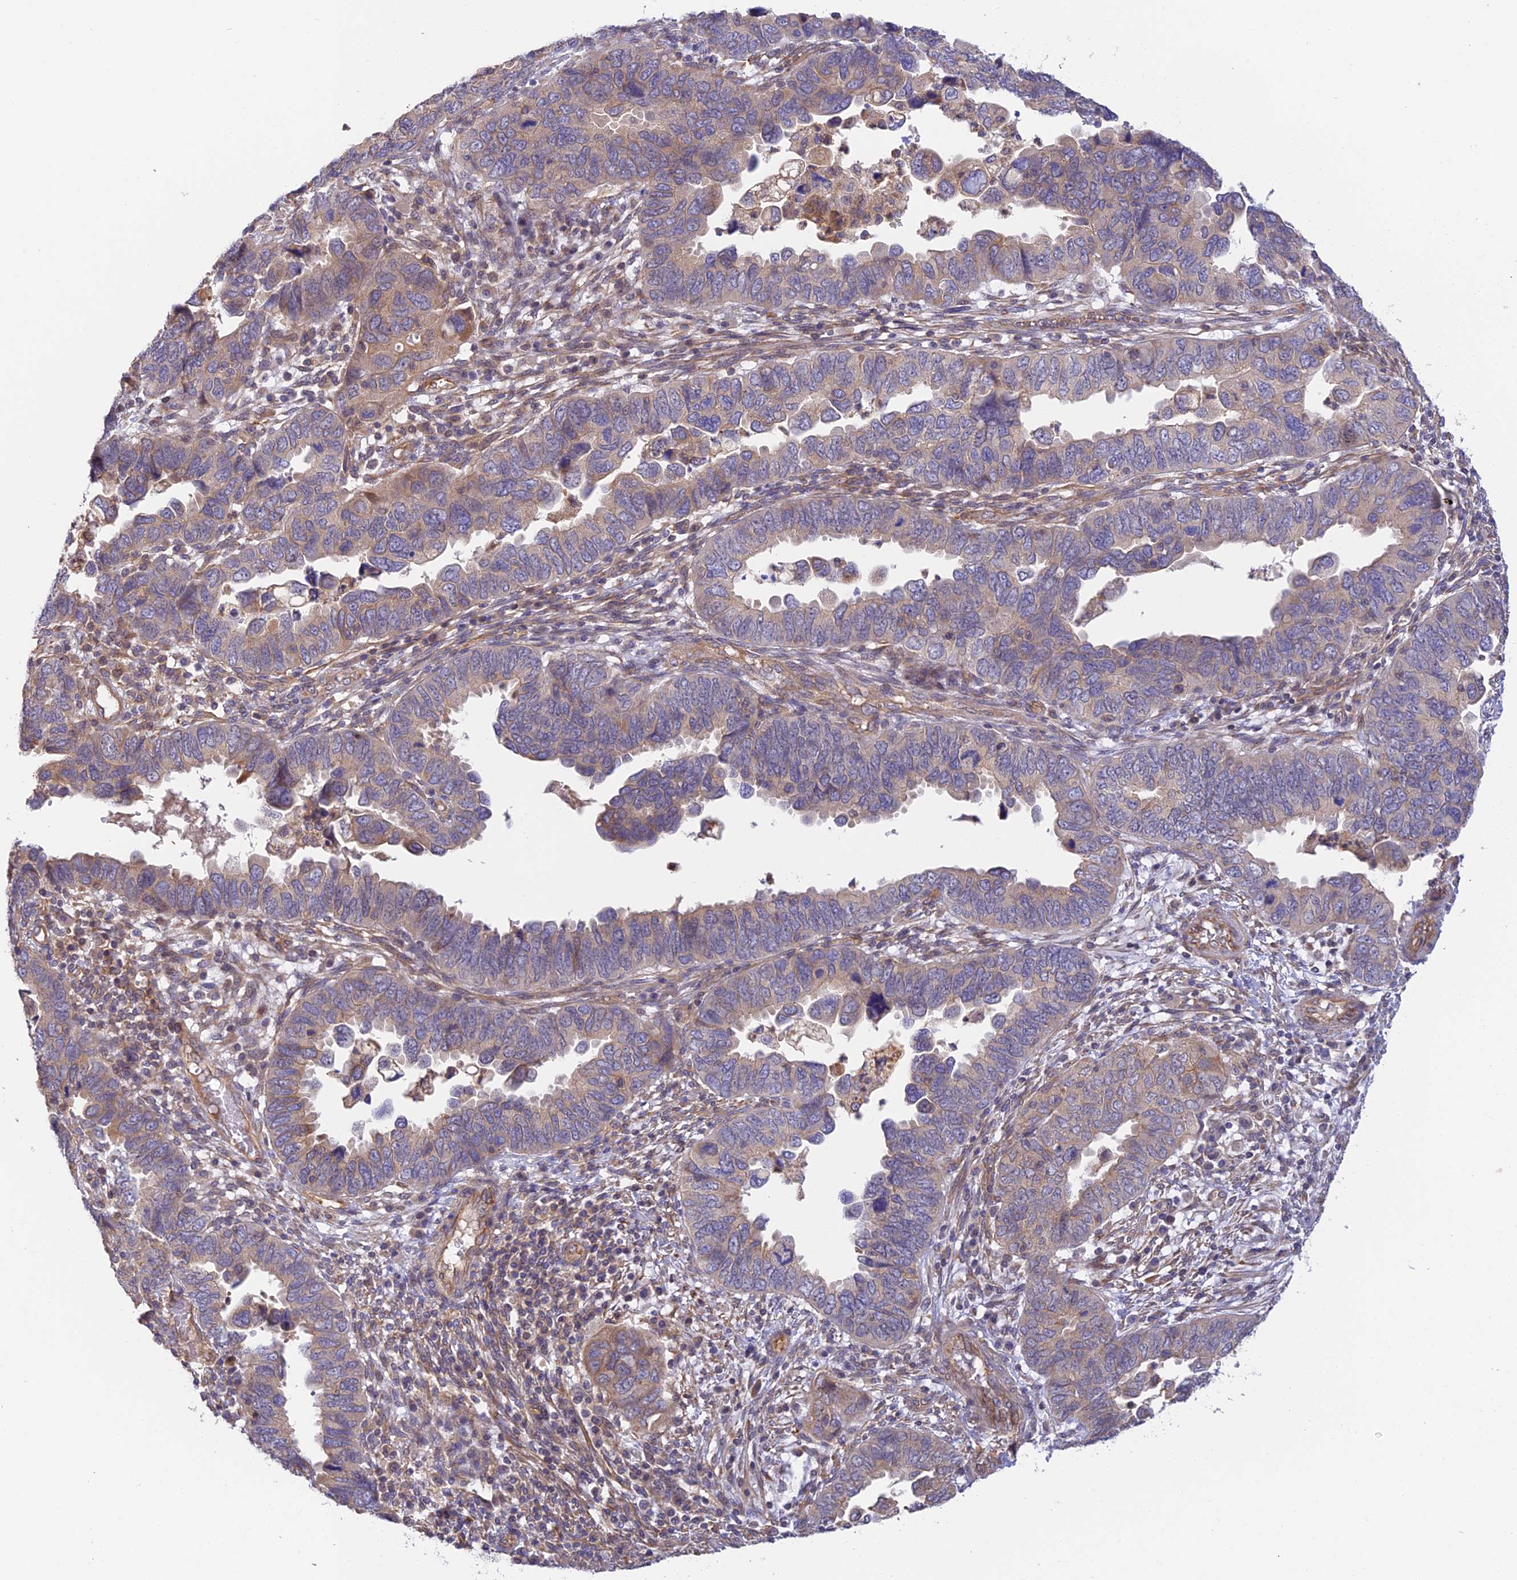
{"staining": {"intensity": "weak", "quantity": "25%-75%", "location": "cytoplasmic/membranous"}, "tissue": "endometrial cancer", "cell_type": "Tumor cells", "image_type": "cancer", "snomed": [{"axis": "morphology", "description": "Adenocarcinoma, NOS"}, {"axis": "topography", "description": "Endometrium"}], "caption": "High-power microscopy captured an immunohistochemistry image of endometrial cancer (adenocarcinoma), revealing weak cytoplasmic/membranous positivity in about 25%-75% of tumor cells.", "gene": "MYO9A", "patient": {"sex": "female", "age": 79}}